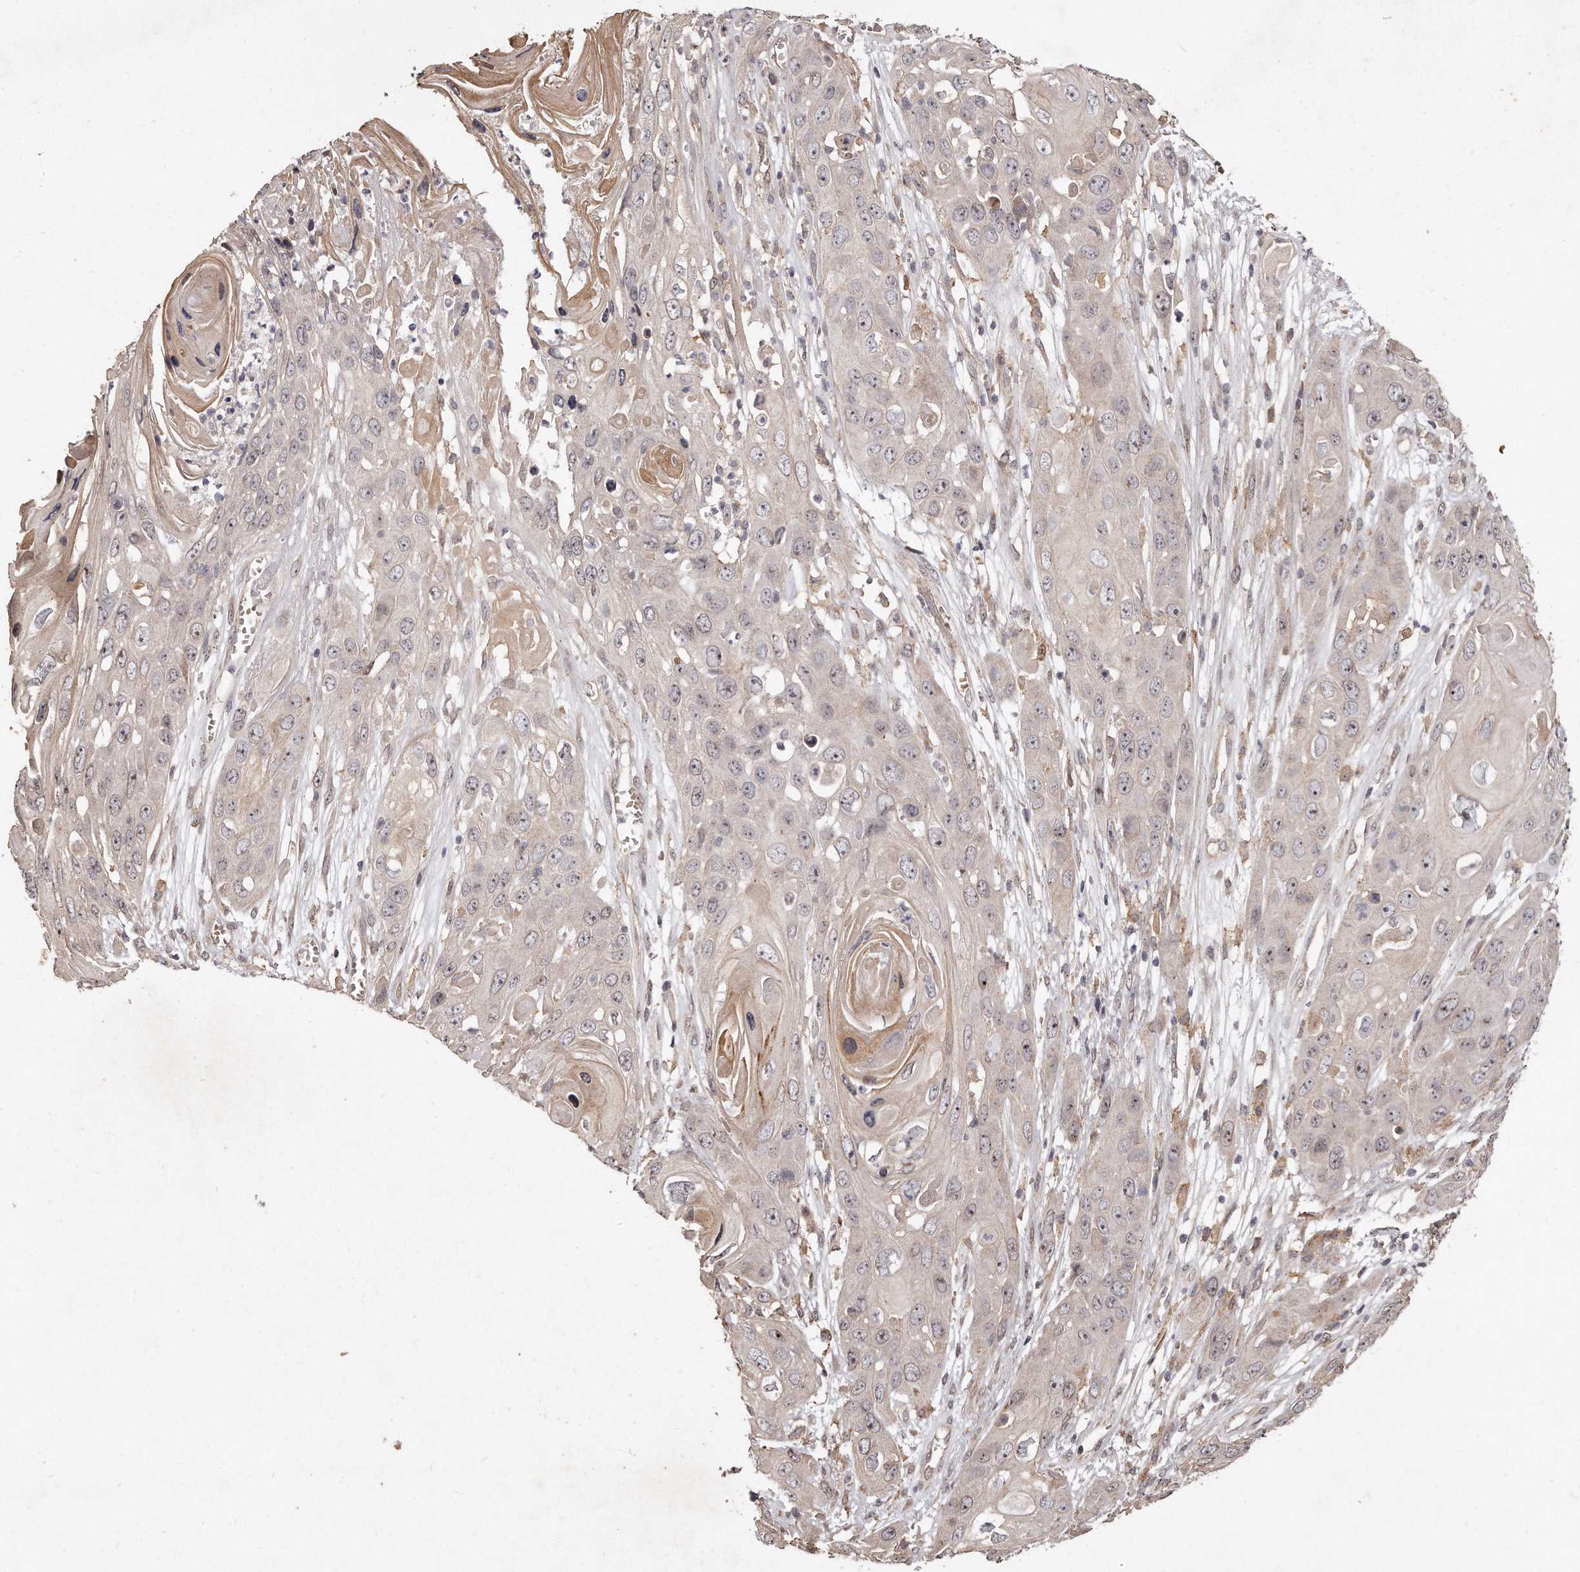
{"staining": {"intensity": "moderate", "quantity": "<25%", "location": "cytoplasmic/membranous"}, "tissue": "skin cancer", "cell_type": "Tumor cells", "image_type": "cancer", "snomed": [{"axis": "morphology", "description": "Squamous cell carcinoma, NOS"}, {"axis": "topography", "description": "Skin"}], "caption": "Brown immunohistochemical staining in skin squamous cell carcinoma exhibits moderate cytoplasmic/membranous positivity in about <25% of tumor cells.", "gene": "HASPIN", "patient": {"sex": "male", "age": 55}}